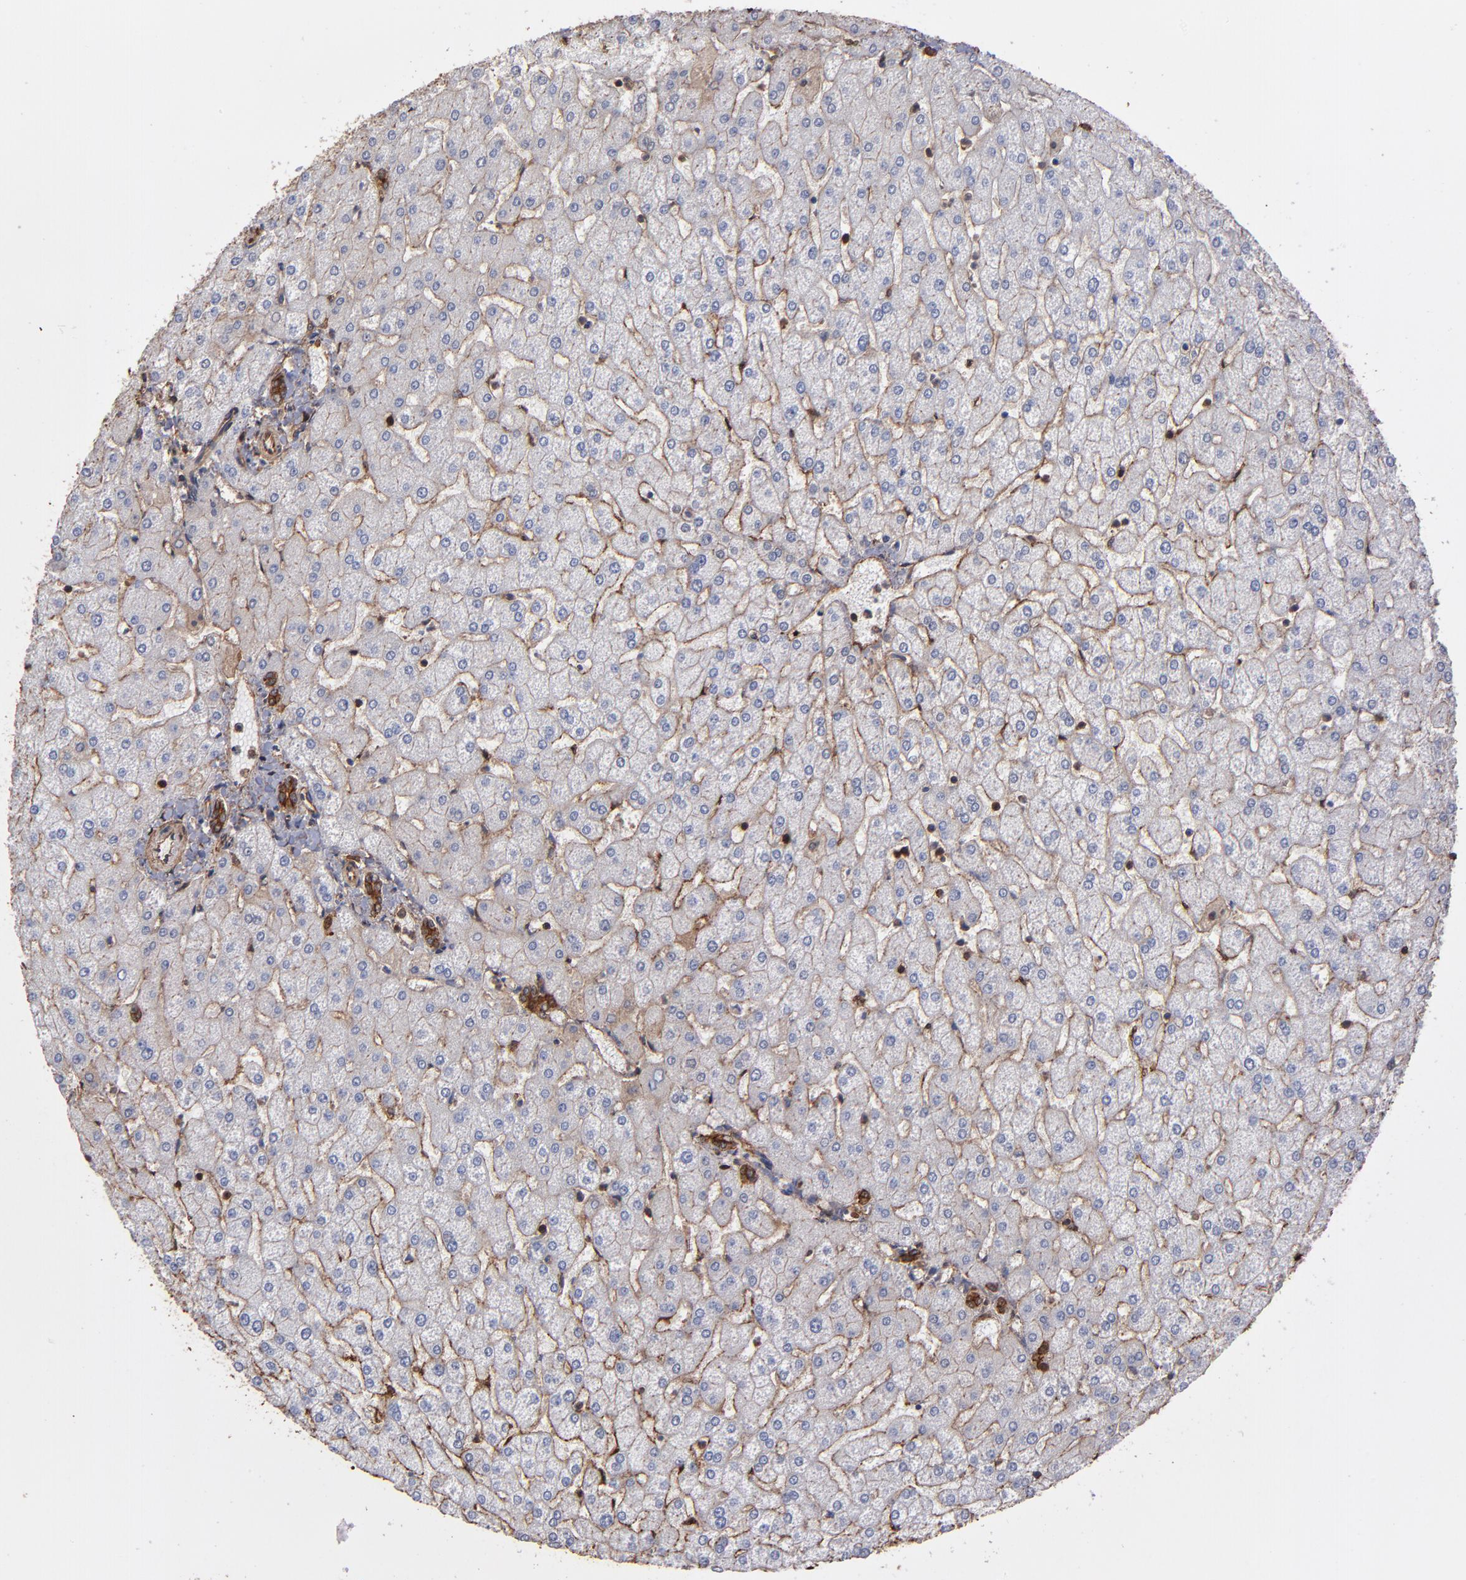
{"staining": {"intensity": "strong", "quantity": ">75%", "location": "cytoplasmic/membranous"}, "tissue": "liver", "cell_type": "Cholangiocytes", "image_type": "normal", "snomed": [{"axis": "morphology", "description": "Normal tissue, NOS"}, {"axis": "topography", "description": "Liver"}], "caption": "Liver stained with IHC reveals strong cytoplasmic/membranous staining in about >75% of cholangiocytes.", "gene": "ACTN4", "patient": {"sex": "female", "age": 32}}